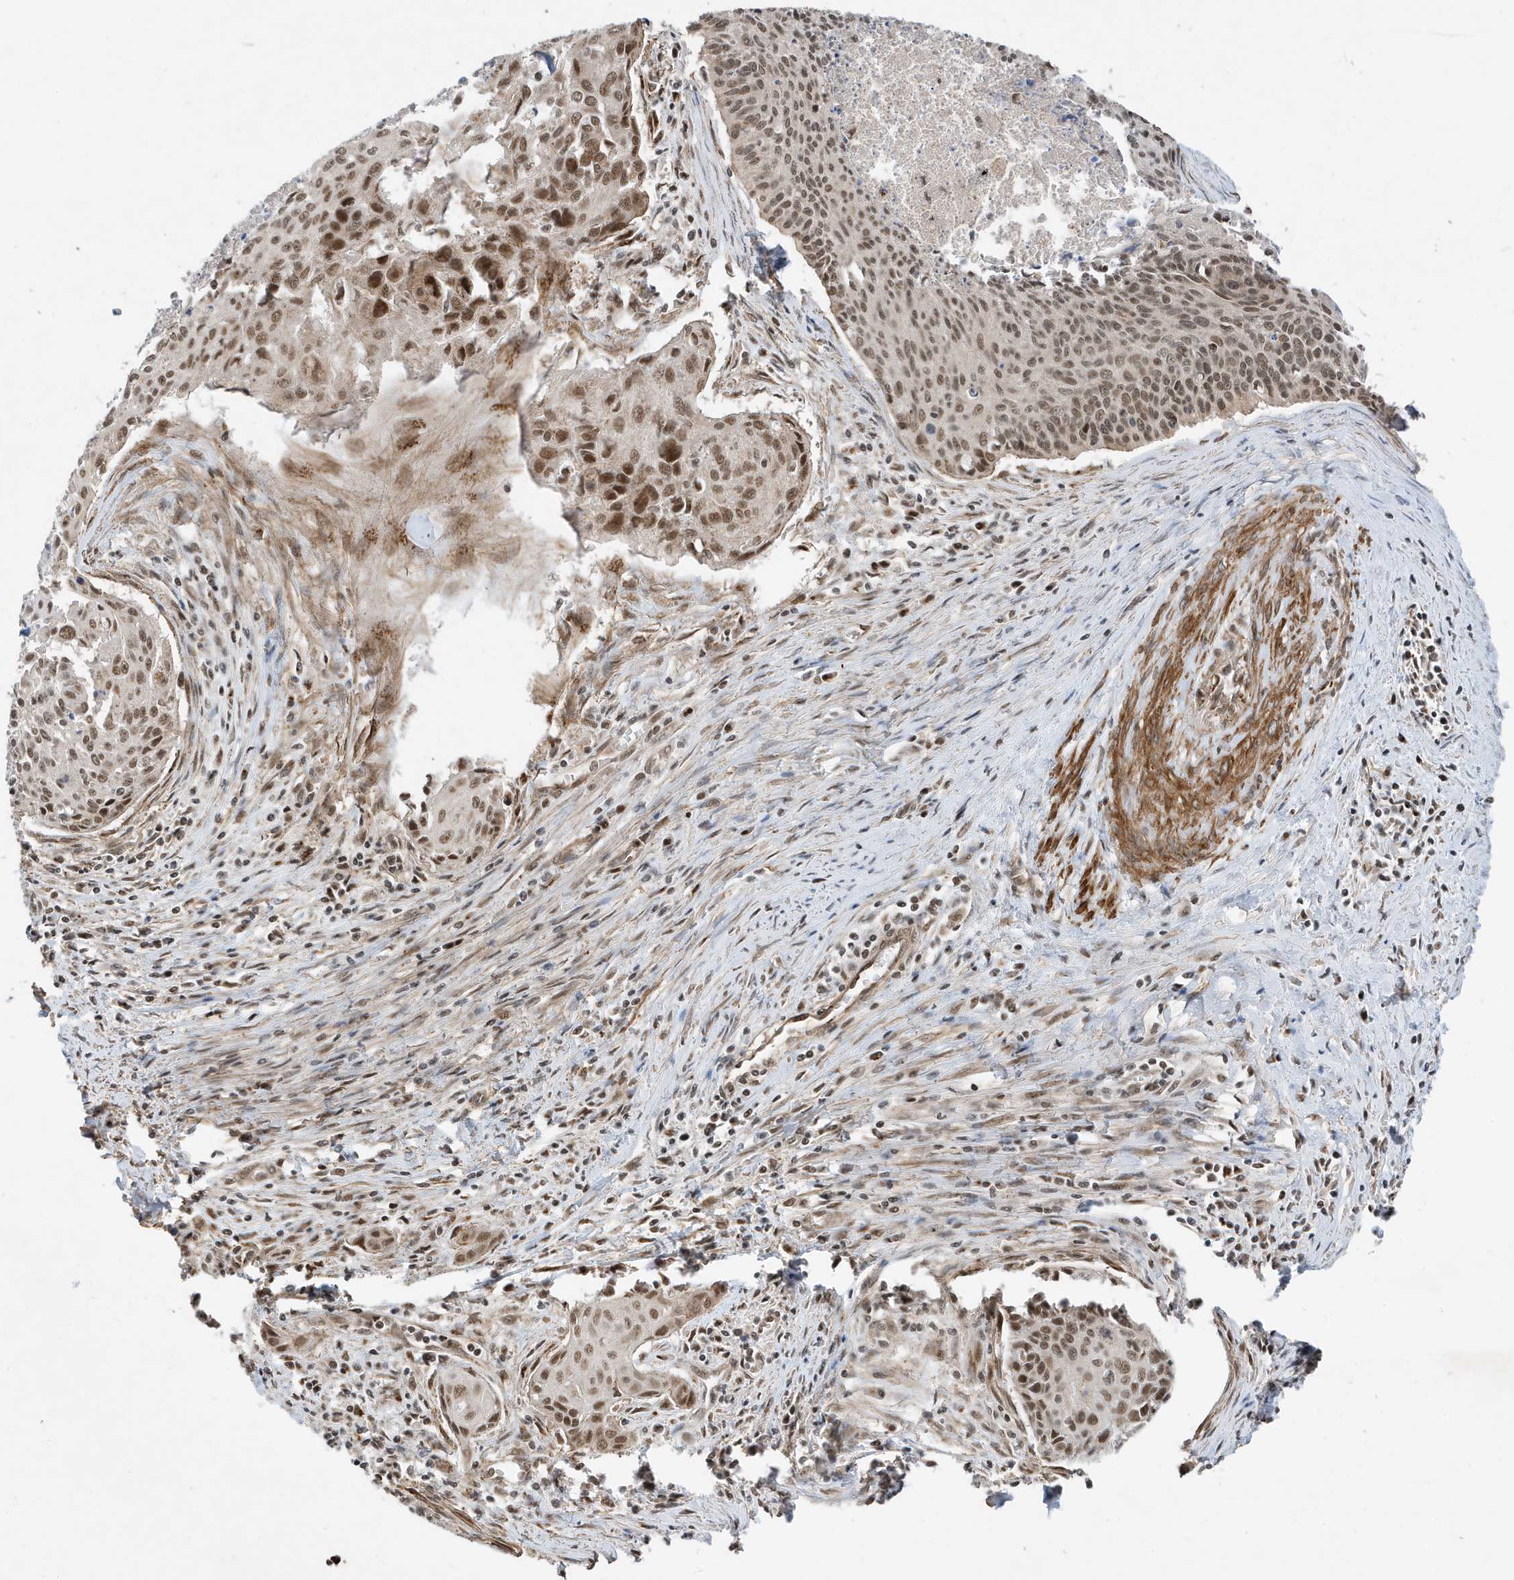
{"staining": {"intensity": "moderate", "quantity": "25%-75%", "location": "nuclear"}, "tissue": "cervical cancer", "cell_type": "Tumor cells", "image_type": "cancer", "snomed": [{"axis": "morphology", "description": "Squamous cell carcinoma, NOS"}, {"axis": "topography", "description": "Cervix"}], "caption": "Tumor cells demonstrate moderate nuclear expression in approximately 25%-75% of cells in cervical squamous cell carcinoma.", "gene": "MAST3", "patient": {"sex": "female", "age": 55}}